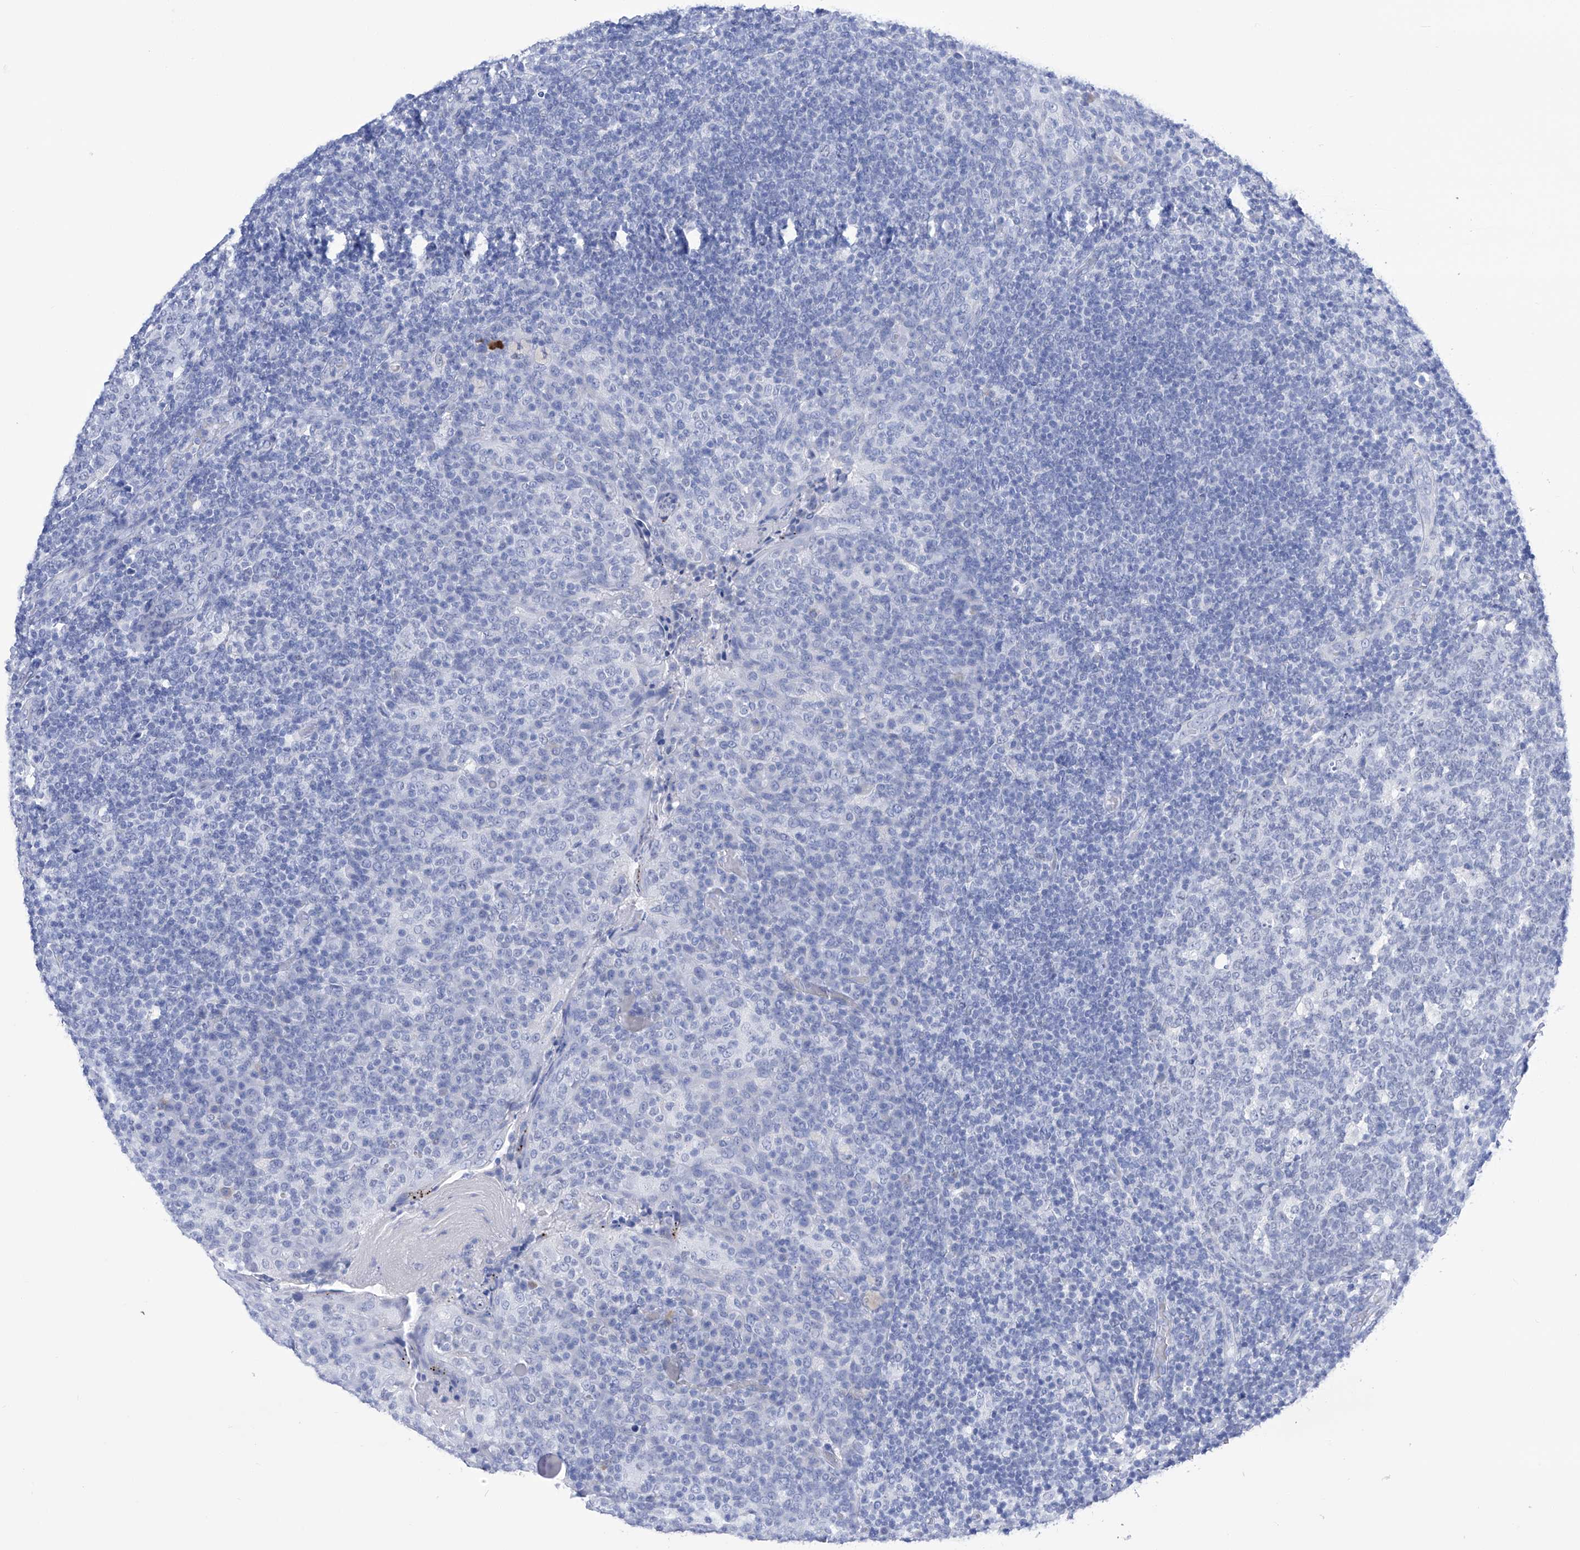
{"staining": {"intensity": "negative", "quantity": "none", "location": "none"}, "tissue": "tonsil", "cell_type": "Germinal center cells", "image_type": "normal", "snomed": [{"axis": "morphology", "description": "Normal tissue, NOS"}, {"axis": "topography", "description": "Tonsil"}], "caption": "Image shows no significant protein staining in germinal center cells of normal tonsil. (Stains: DAB (3,3'-diaminobenzidine) immunohistochemistry (IHC) with hematoxylin counter stain, Microscopy: brightfield microscopy at high magnification).", "gene": "FLG", "patient": {"sex": "female", "age": 19}}